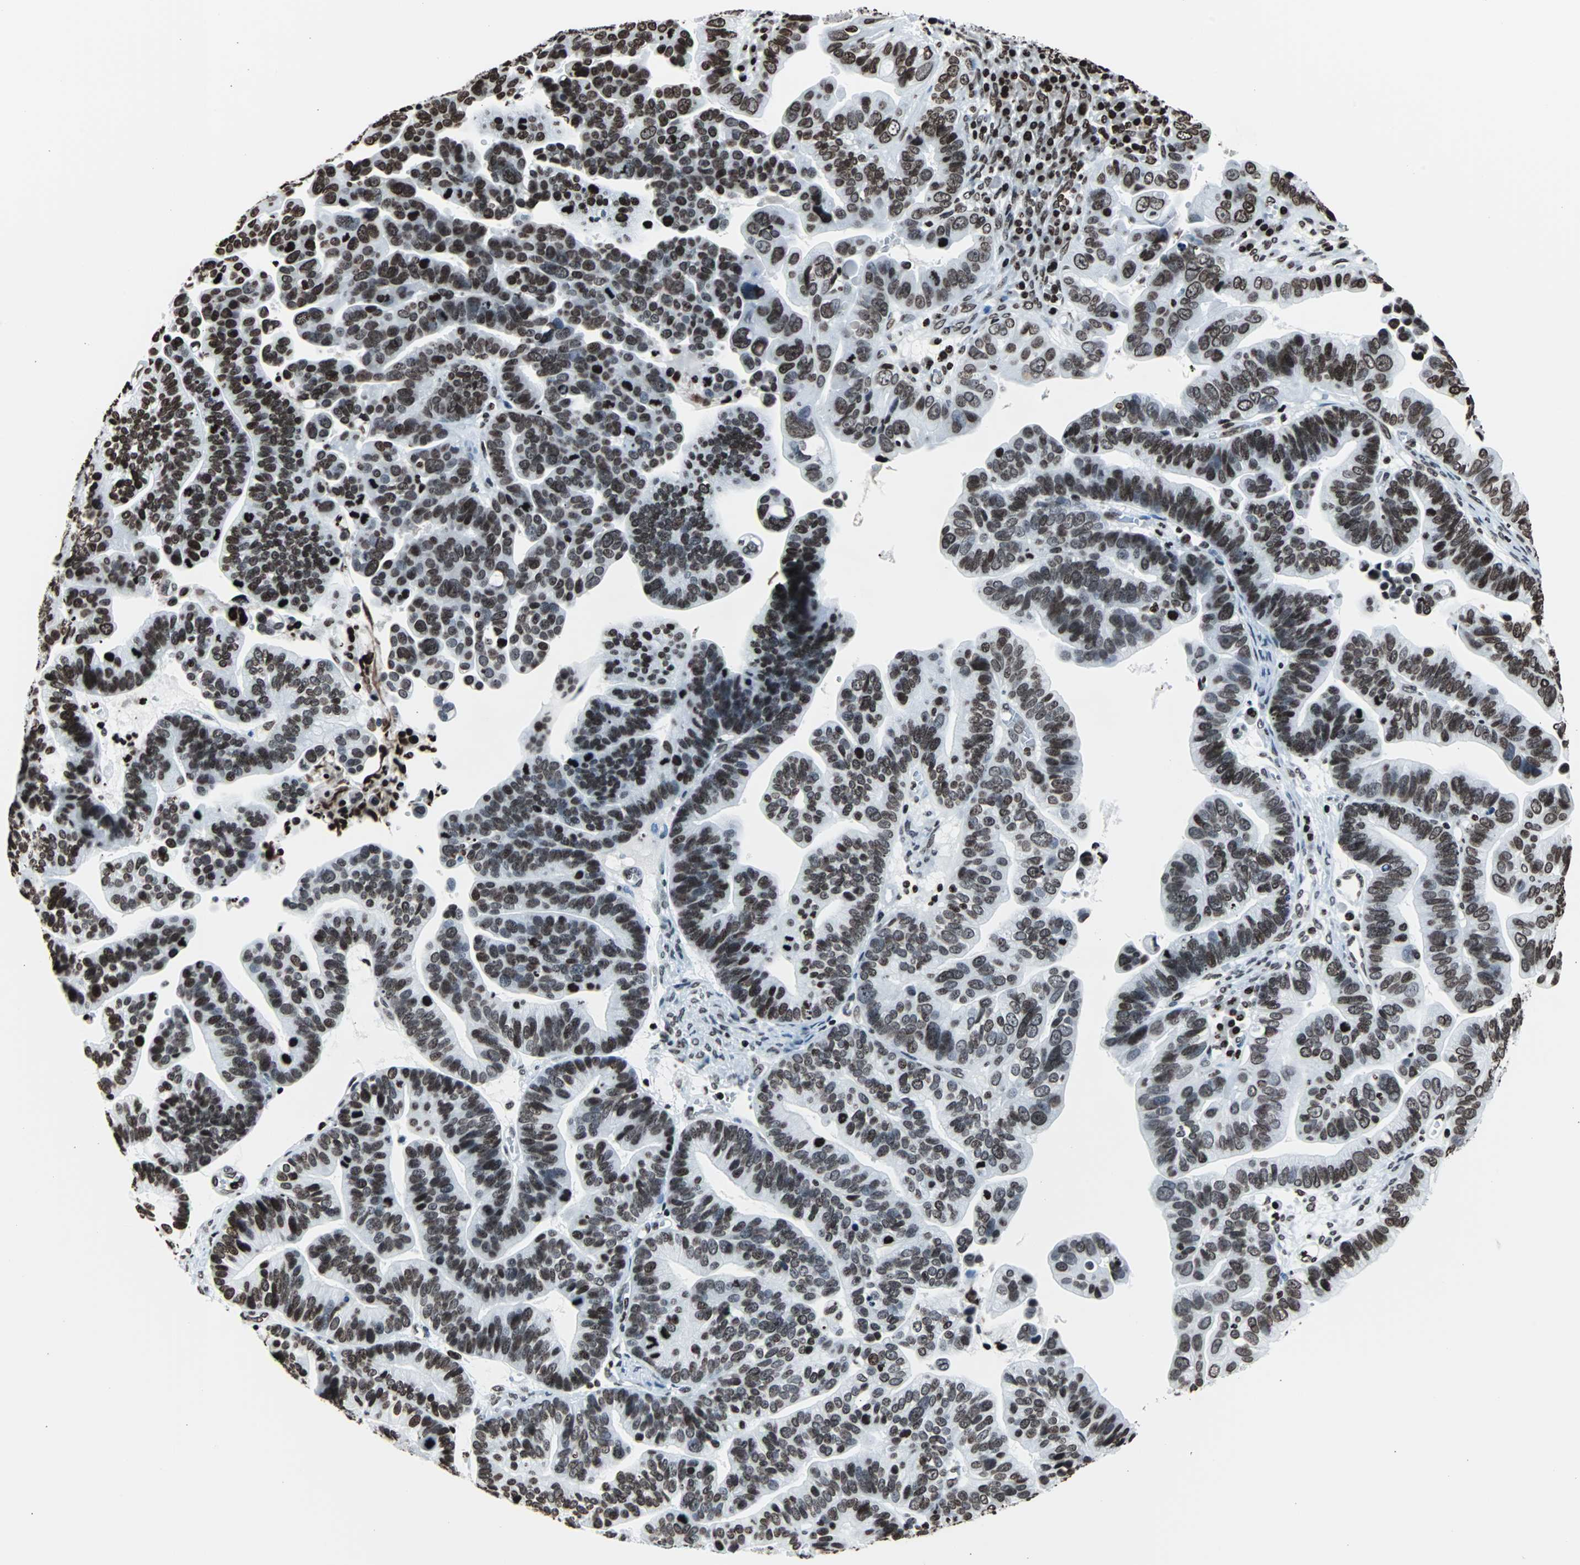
{"staining": {"intensity": "strong", "quantity": ">75%", "location": "nuclear"}, "tissue": "ovarian cancer", "cell_type": "Tumor cells", "image_type": "cancer", "snomed": [{"axis": "morphology", "description": "Cystadenocarcinoma, serous, NOS"}, {"axis": "topography", "description": "Ovary"}], "caption": "Approximately >75% of tumor cells in ovarian serous cystadenocarcinoma demonstrate strong nuclear protein staining as visualized by brown immunohistochemical staining.", "gene": "H2BC18", "patient": {"sex": "female", "age": 56}}